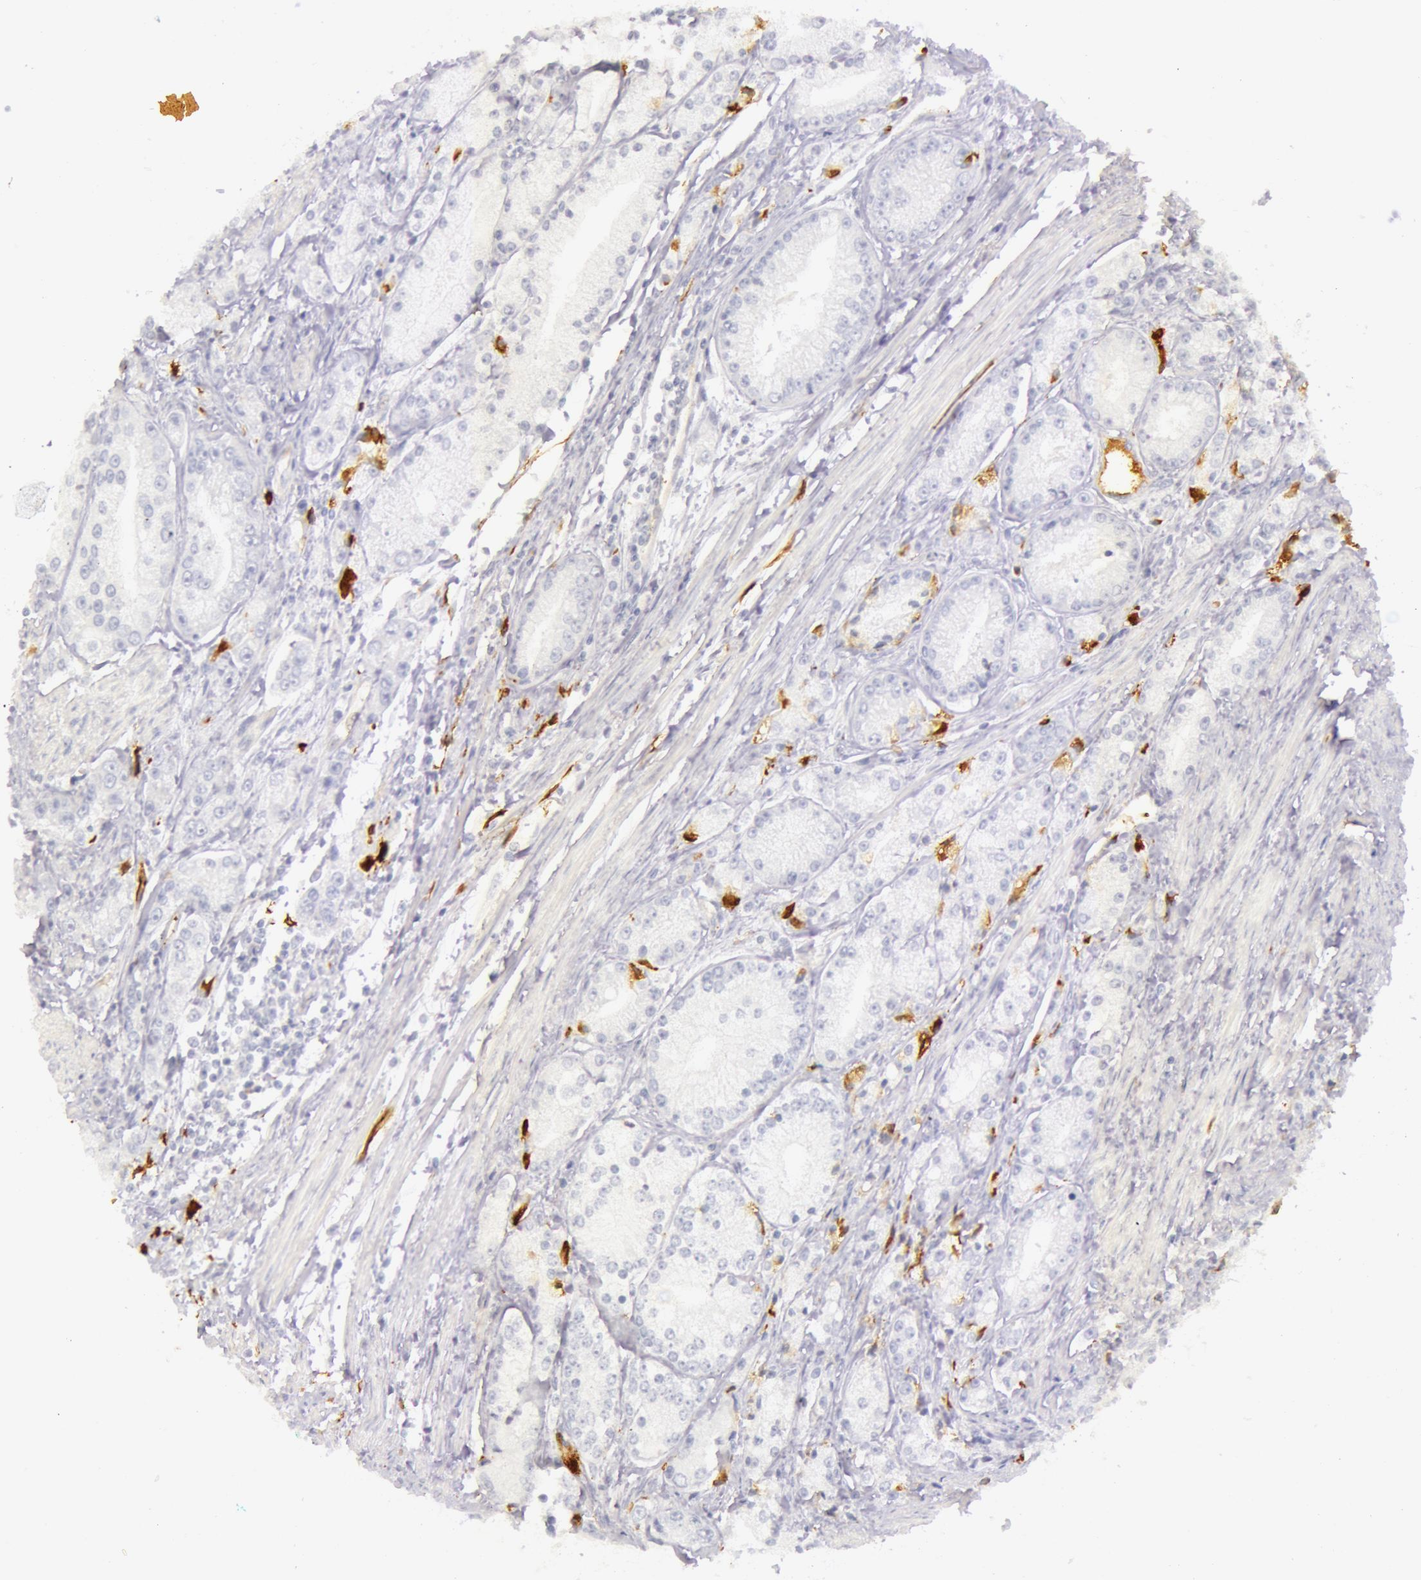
{"staining": {"intensity": "negative", "quantity": "none", "location": "none"}, "tissue": "prostate cancer", "cell_type": "Tumor cells", "image_type": "cancer", "snomed": [{"axis": "morphology", "description": "Adenocarcinoma, Medium grade"}, {"axis": "topography", "description": "Prostate"}], "caption": "Tumor cells show no significant protein staining in prostate cancer. (Stains: DAB immunohistochemistry with hematoxylin counter stain, Microscopy: brightfield microscopy at high magnification).", "gene": "C4BPA", "patient": {"sex": "male", "age": 72}}